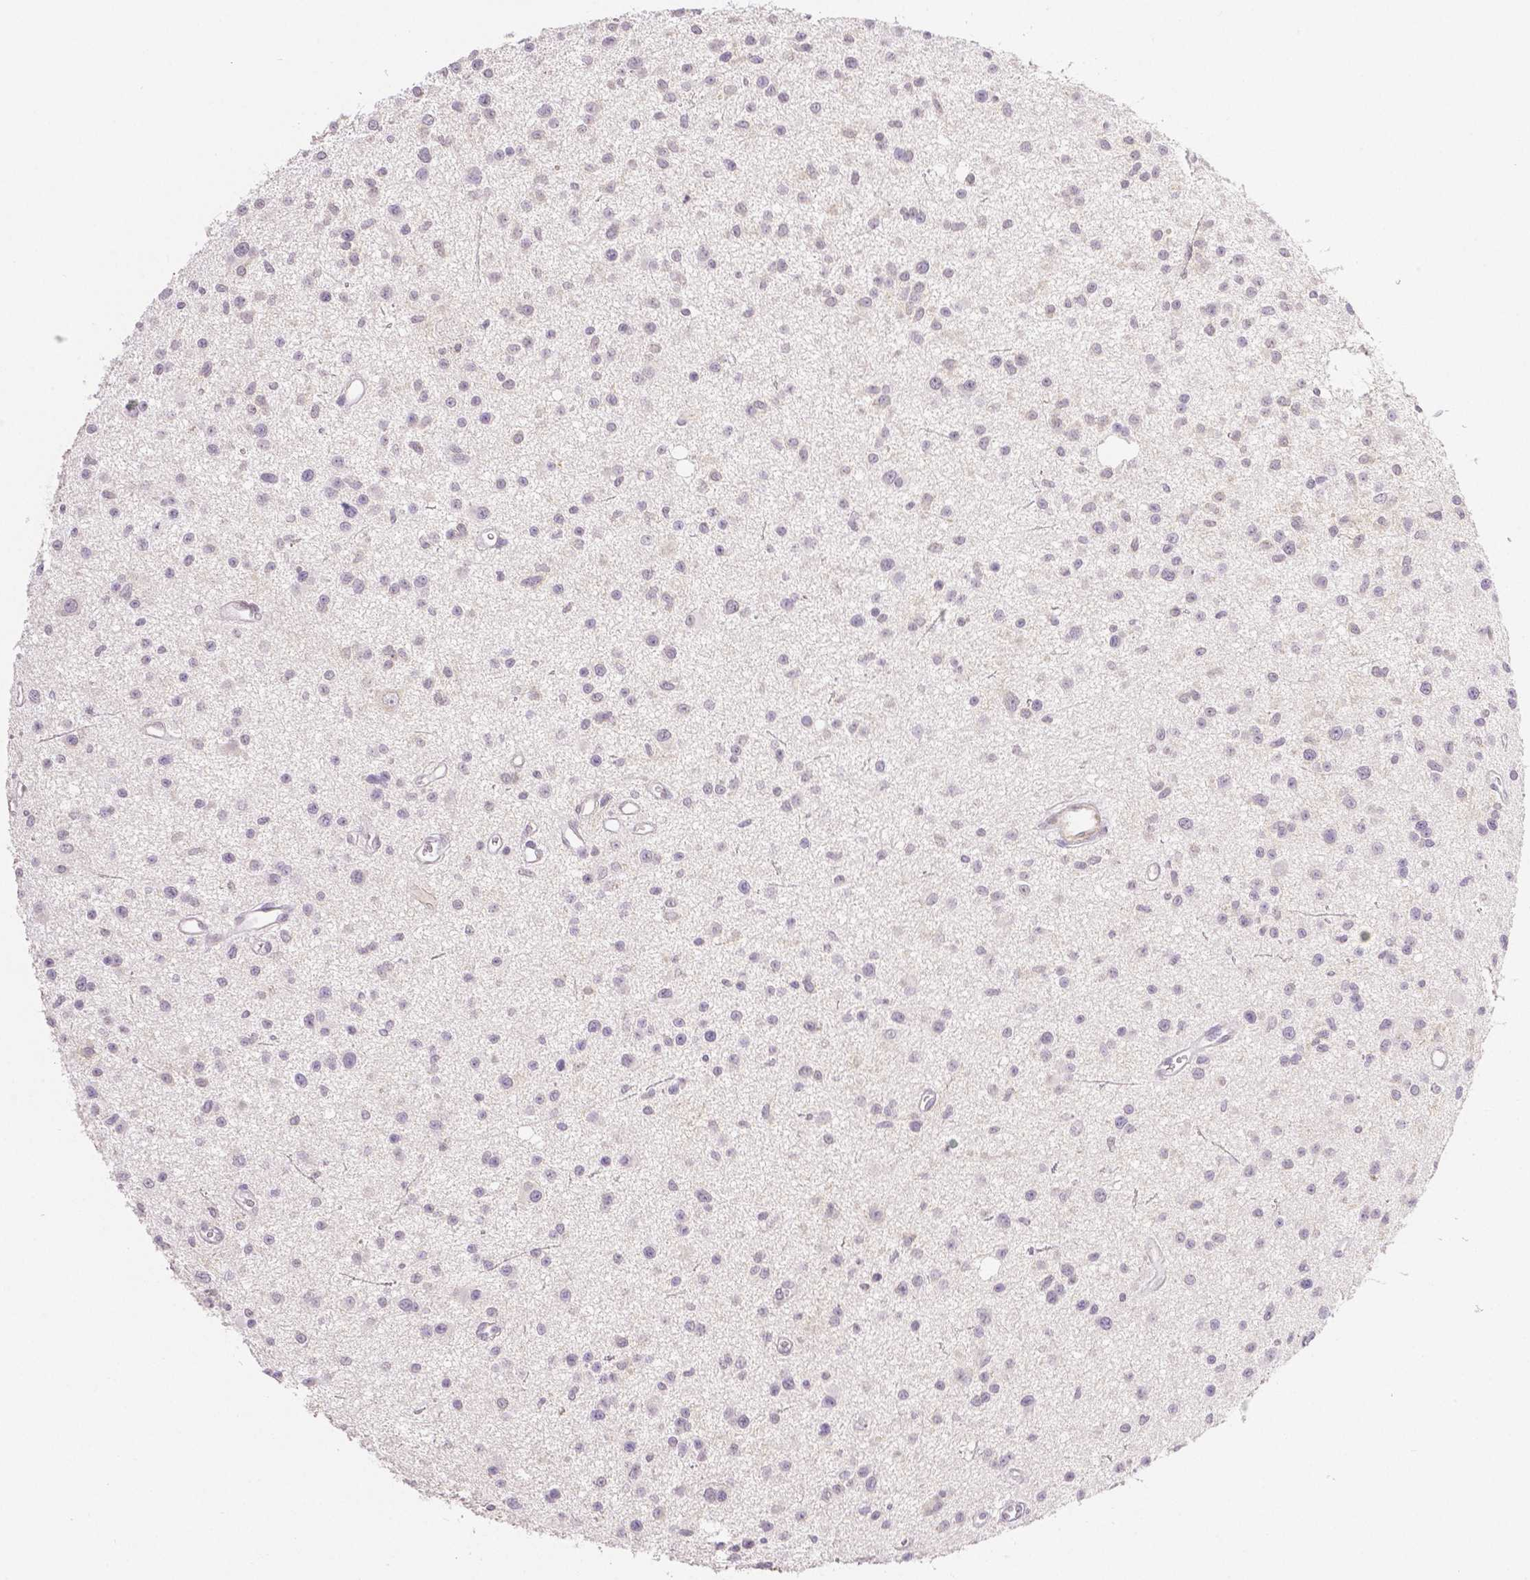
{"staining": {"intensity": "negative", "quantity": "none", "location": "none"}, "tissue": "glioma", "cell_type": "Tumor cells", "image_type": "cancer", "snomed": [{"axis": "morphology", "description": "Glioma, malignant, Low grade"}, {"axis": "topography", "description": "Brain"}], "caption": "Tumor cells are negative for brown protein staining in glioma. (DAB (3,3'-diaminobenzidine) immunohistochemistry (IHC) visualized using brightfield microscopy, high magnification).", "gene": "THY1", "patient": {"sex": "male", "age": 43}}